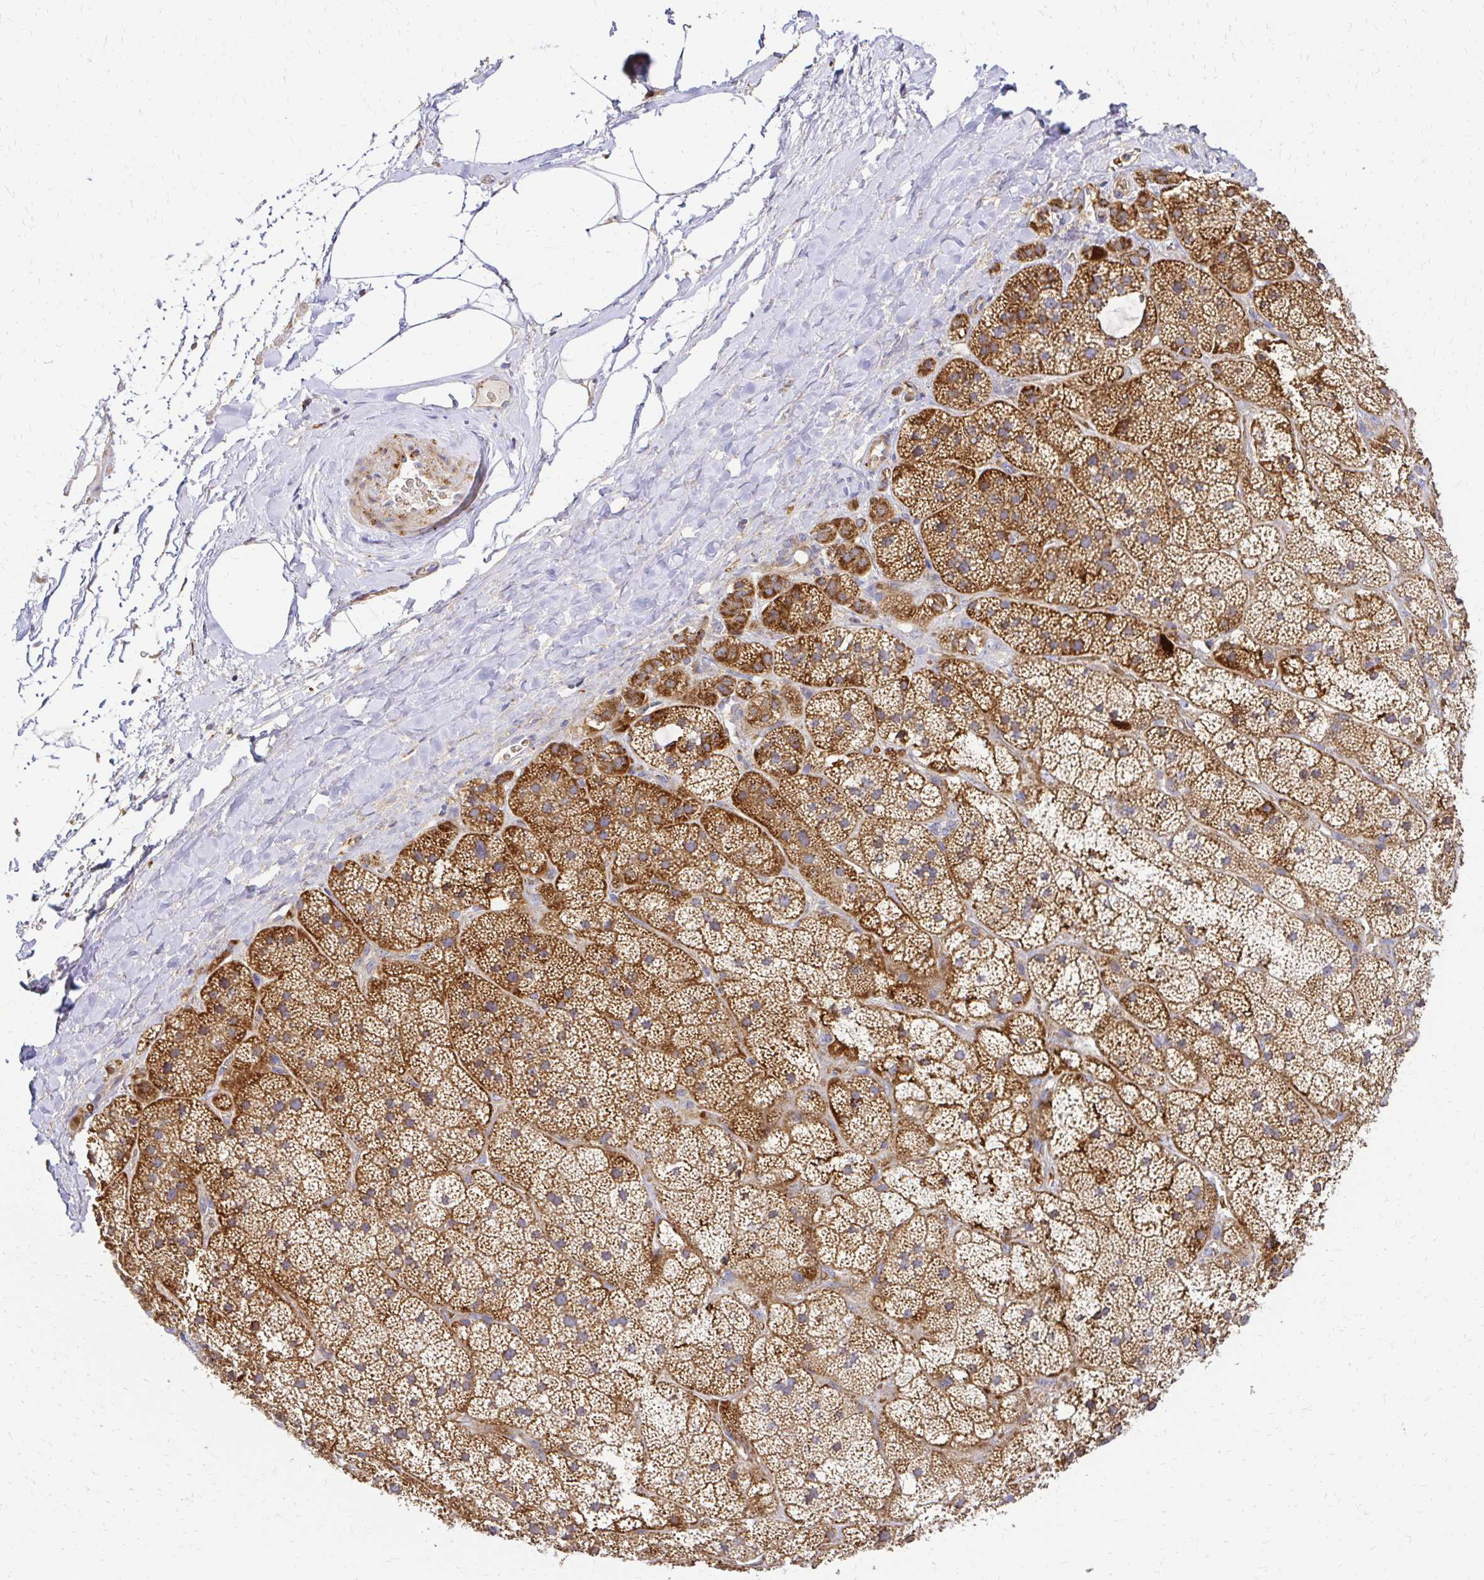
{"staining": {"intensity": "moderate", "quantity": ">75%", "location": "cytoplasmic/membranous"}, "tissue": "adrenal gland", "cell_type": "Glandular cells", "image_type": "normal", "snomed": [{"axis": "morphology", "description": "Normal tissue, NOS"}, {"axis": "topography", "description": "Adrenal gland"}], "caption": "The immunohistochemical stain highlights moderate cytoplasmic/membranous expression in glandular cells of unremarkable adrenal gland. (DAB (3,3'-diaminobenzidine) IHC with brightfield microscopy, high magnification).", "gene": "MRPL13", "patient": {"sex": "male", "age": 57}}